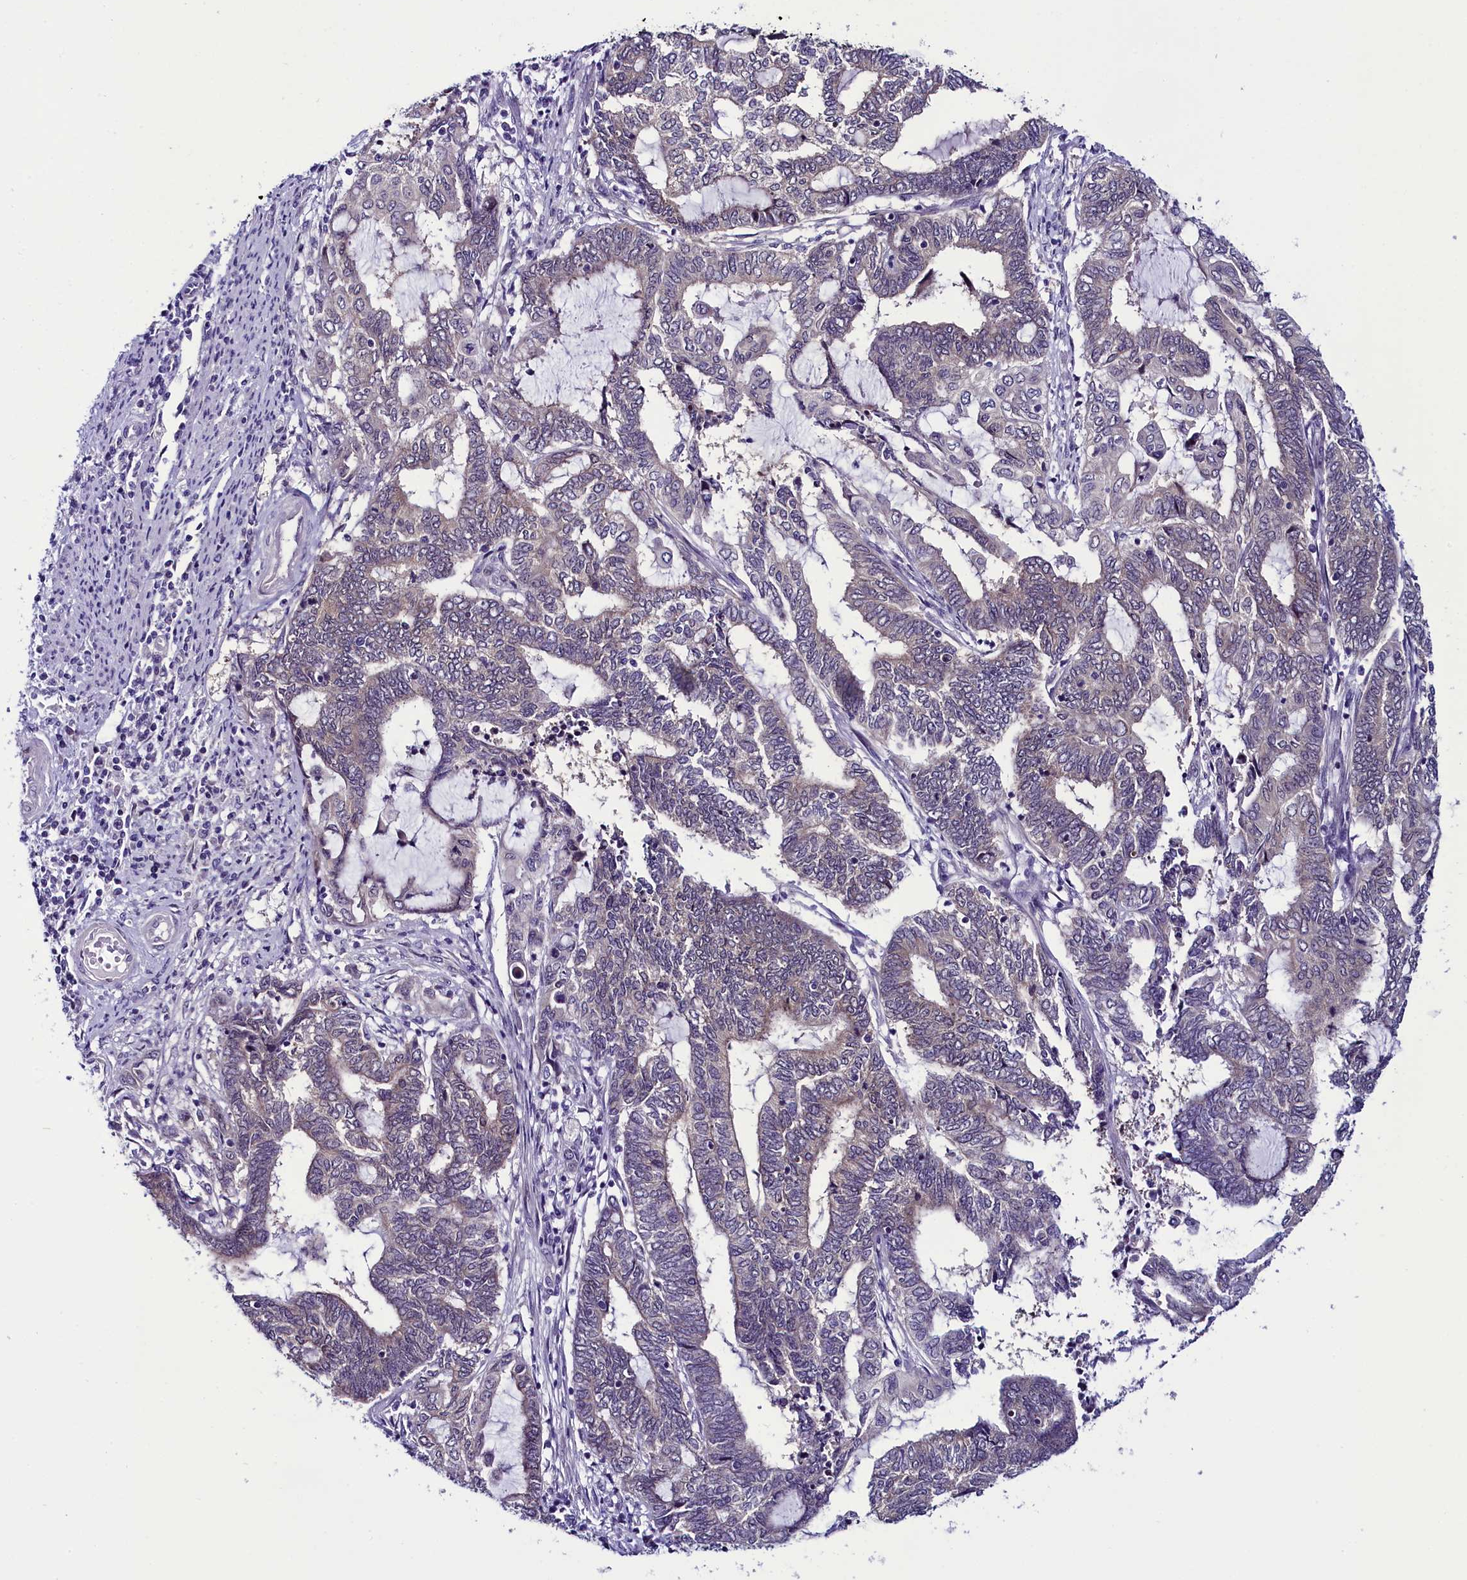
{"staining": {"intensity": "negative", "quantity": "none", "location": "none"}, "tissue": "endometrial cancer", "cell_type": "Tumor cells", "image_type": "cancer", "snomed": [{"axis": "morphology", "description": "Adenocarcinoma, NOS"}, {"axis": "topography", "description": "Uterus"}, {"axis": "topography", "description": "Endometrium"}], "caption": "The micrograph exhibits no staining of tumor cells in adenocarcinoma (endometrial).", "gene": "CCDC106", "patient": {"sex": "female", "age": 70}}